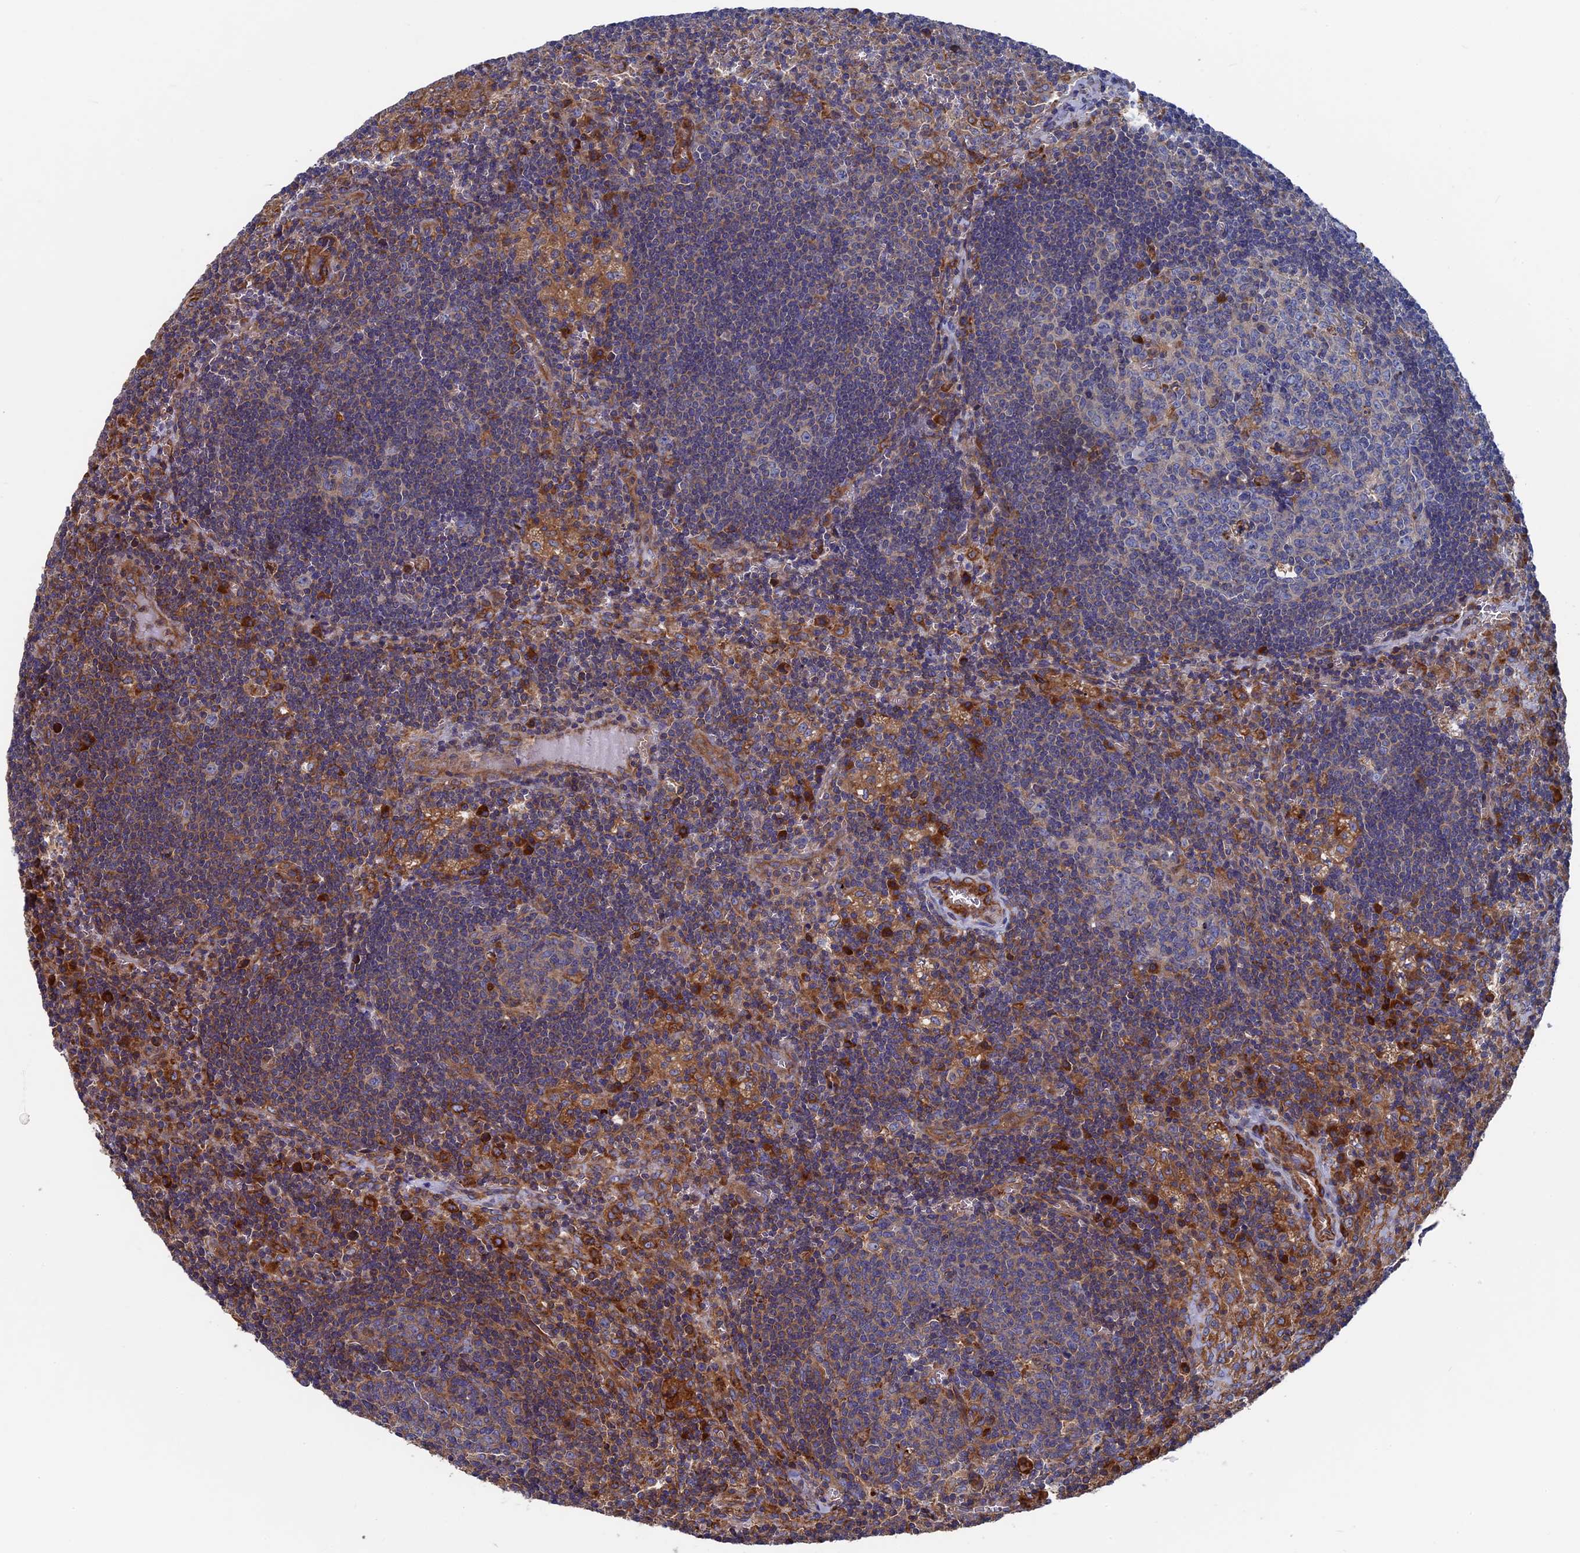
{"staining": {"intensity": "weak", "quantity": "<25%", "location": "cytoplasmic/membranous"}, "tissue": "lymph node", "cell_type": "Germinal center cells", "image_type": "normal", "snomed": [{"axis": "morphology", "description": "Normal tissue, NOS"}, {"axis": "topography", "description": "Lymph node"}], "caption": "High power microscopy image of an immunohistochemistry photomicrograph of benign lymph node, revealing no significant expression in germinal center cells.", "gene": "DNAJC3", "patient": {"sex": "male", "age": 58}}